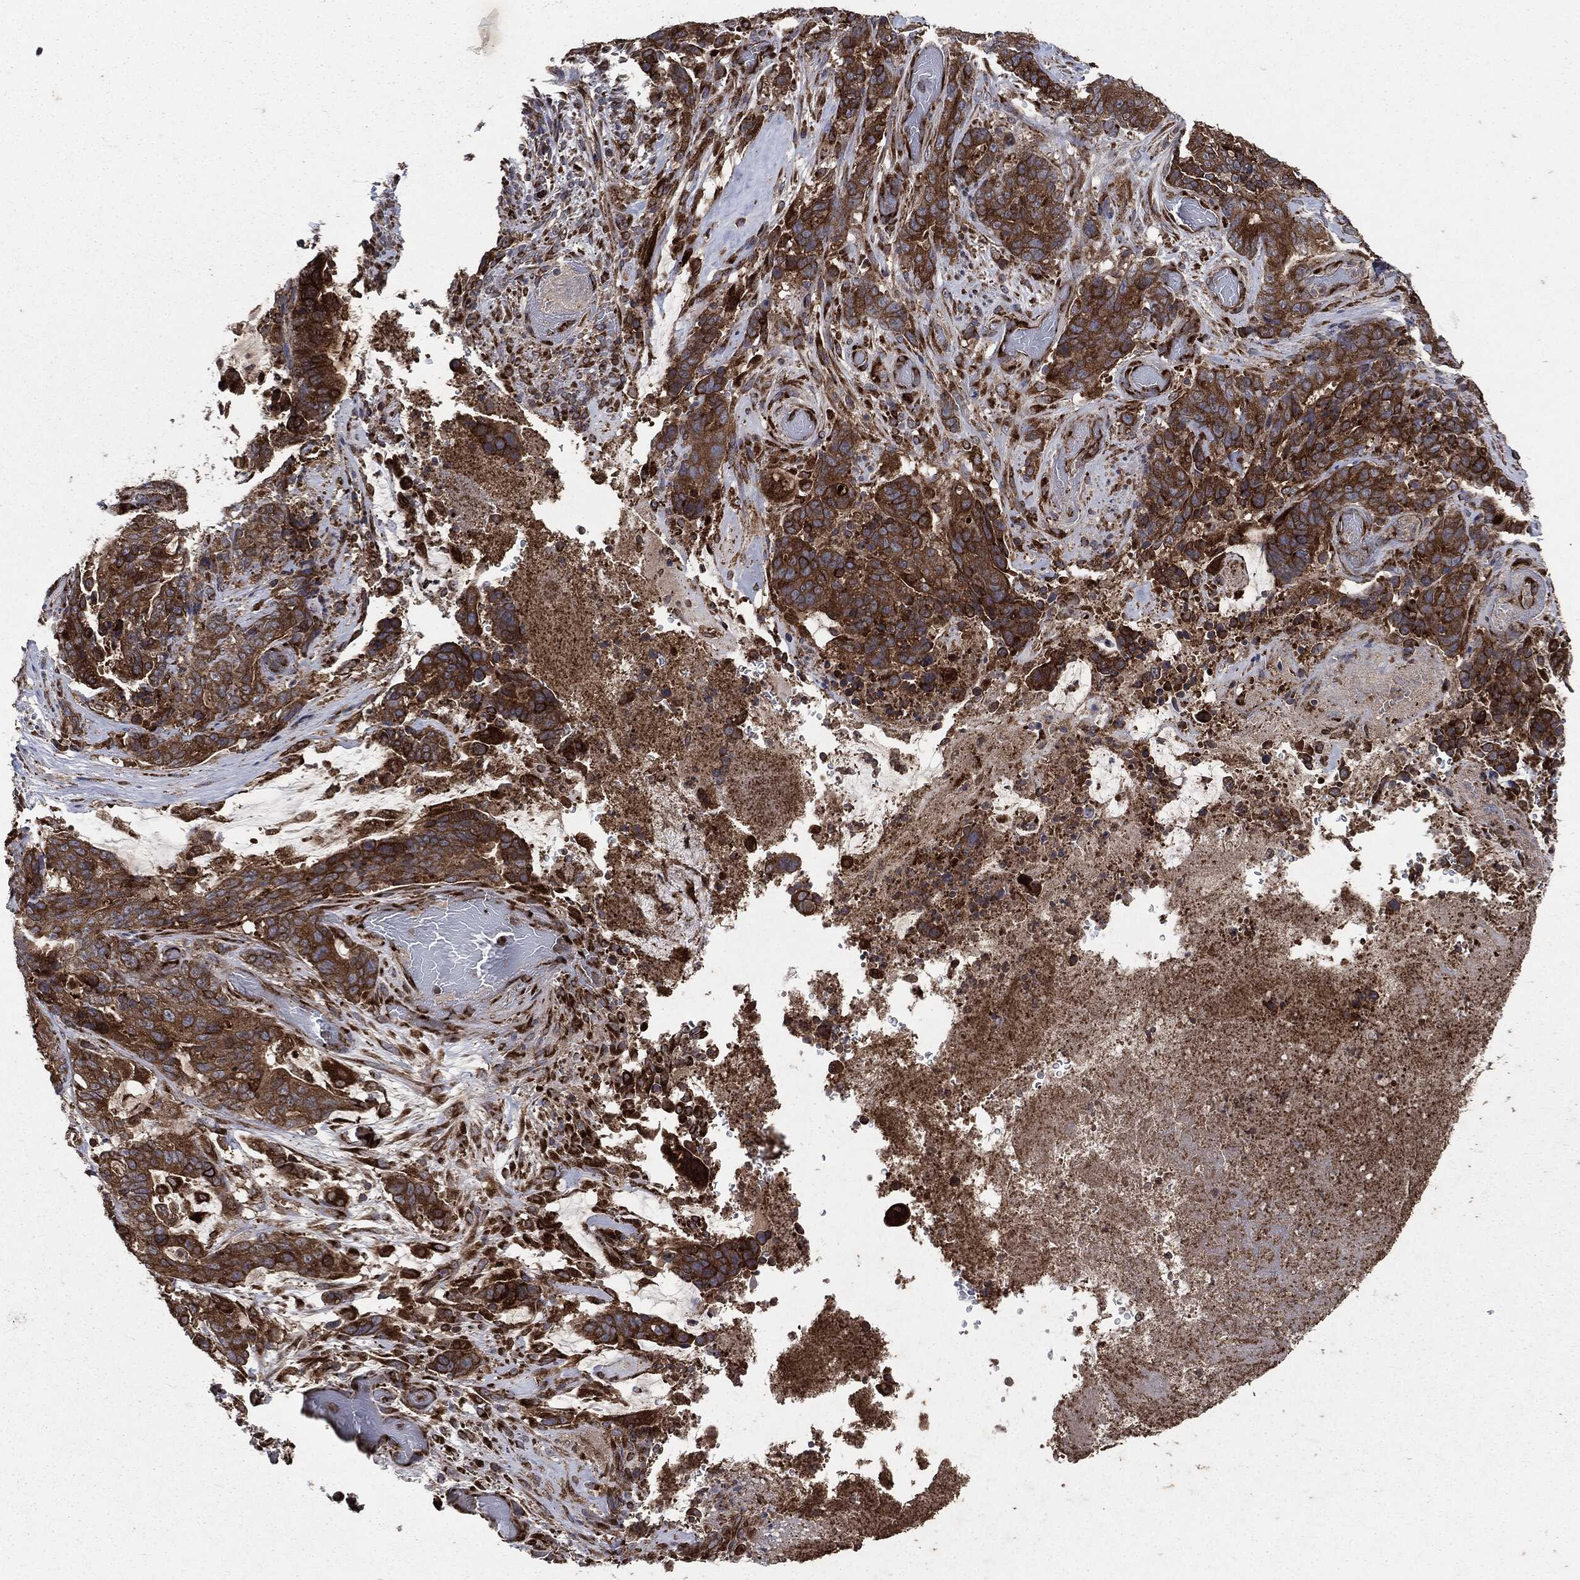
{"staining": {"intensity": "strong", "quantity": ">75%", "location": "cytoplasmic/membranous"}, "tissue": "stomach cancer", "cell_type": "Tumor cells", "image_type": "cancer", "snomed": [{"axis": "morphology", "description": "Normal tissue, NOS"}, {"axis": "morphology", "description": "Adenocarcinoma, NOS"}, {"axis": "topography", "description": "Stomach"}], "caption": "Tumor cells show strong cytoplasmic/membranous staining in approximately >75% of cells in stomach adenocarcinoma.", "gene": "PLOD3", "patient": {"sex": "female", "age": 64}}